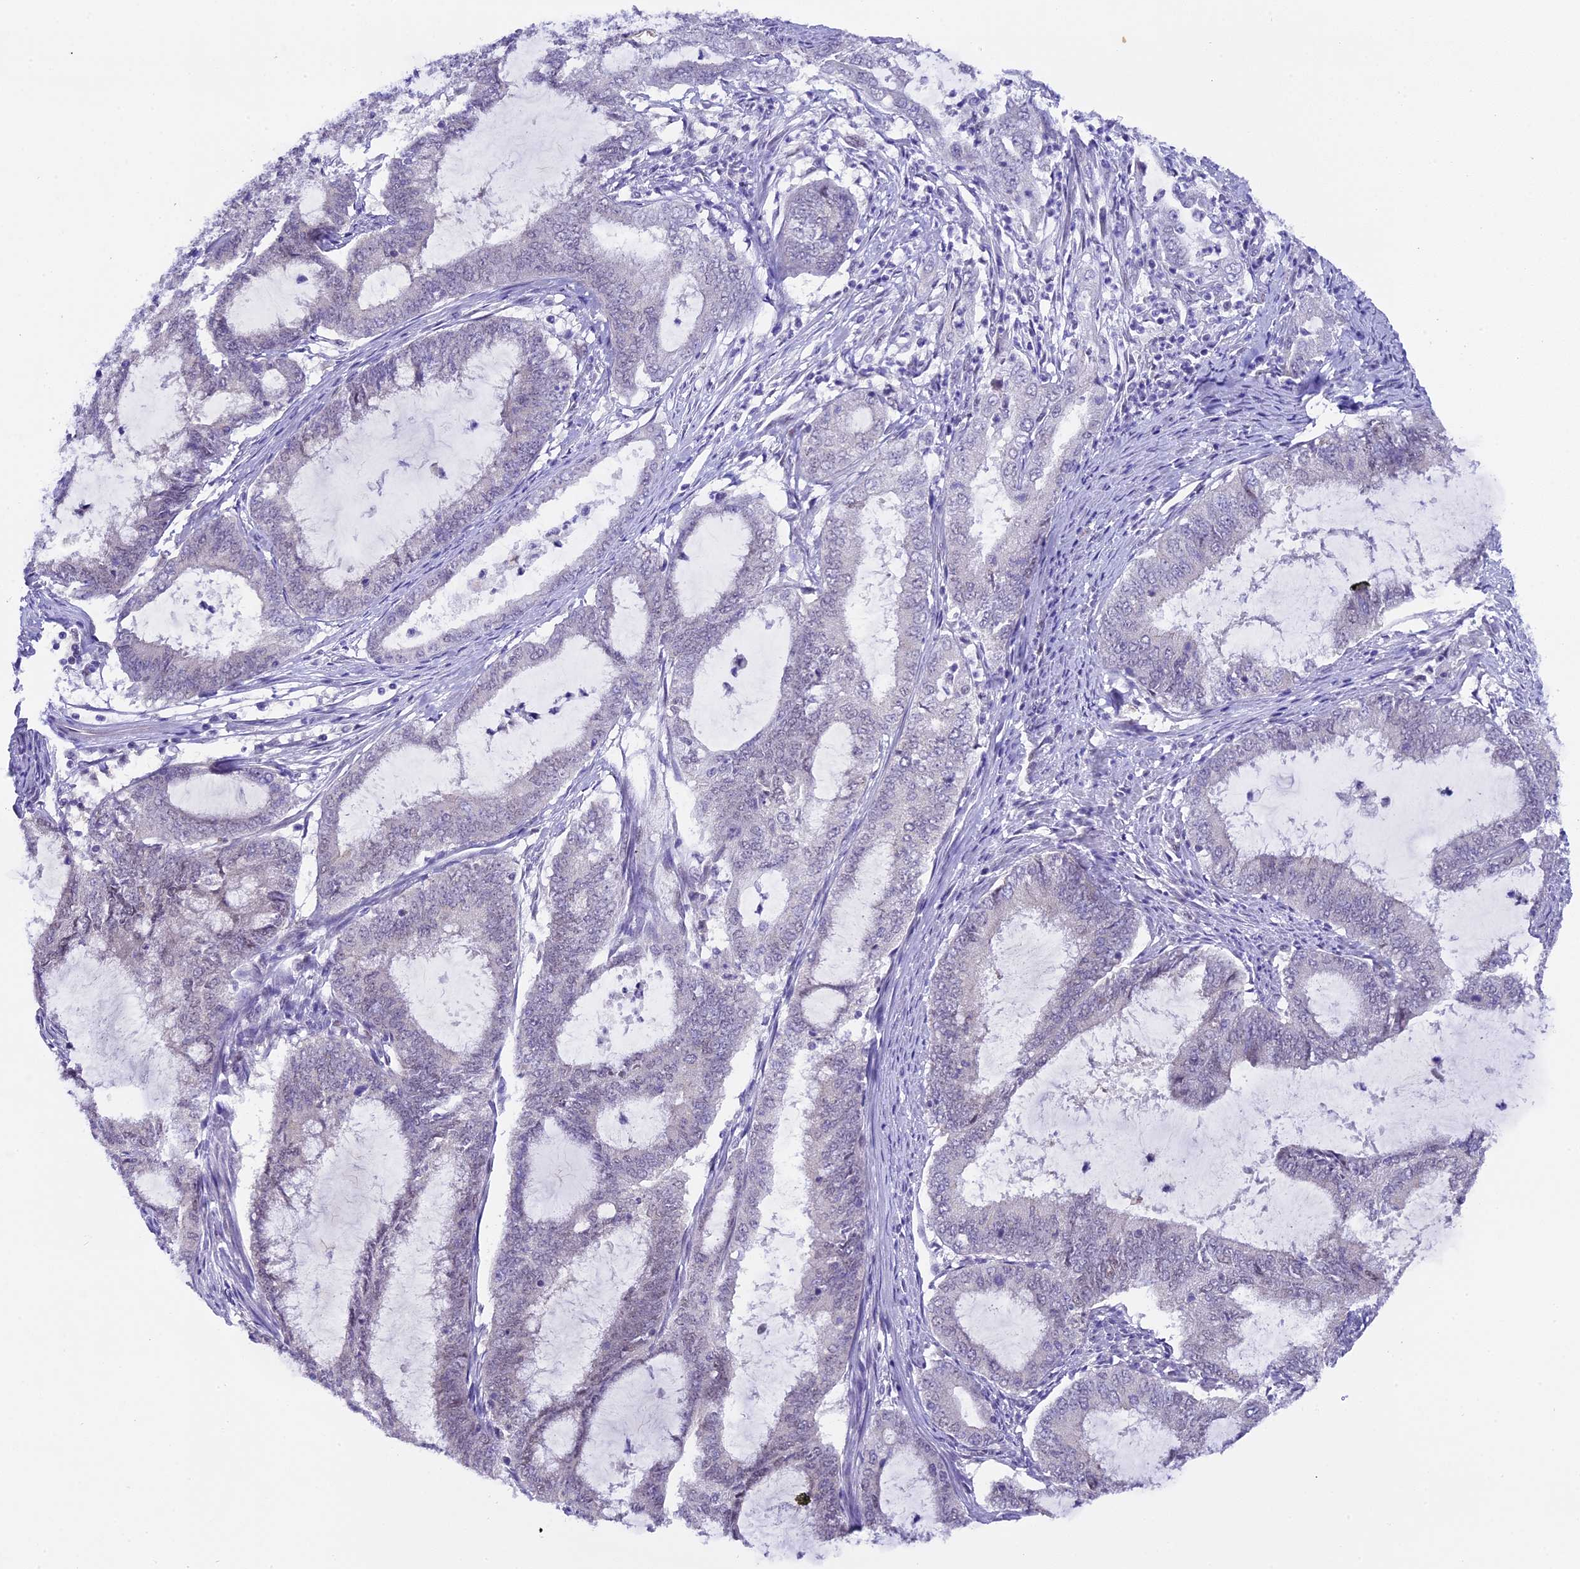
{"staining": {"intensity": "negative", "quantity": "none", "location": "none"}, "tissue": "endometrial cancer", "cell_type": "Tumor cells", "image_type": "cancer", "snomed": [{"axis": "morphology", "description": "Adenocarcinoma, NOS"}, {"axis": "topography", "description": "Endometrium"}], "caption": "IHC photomicrograph of human endometrial cancer (adenocarcinoma) stained for a protein (brown), which displays no positivity in tumor cells.", "gene": "OSGEP", "patient": {"sex": "female", "age": 51}}